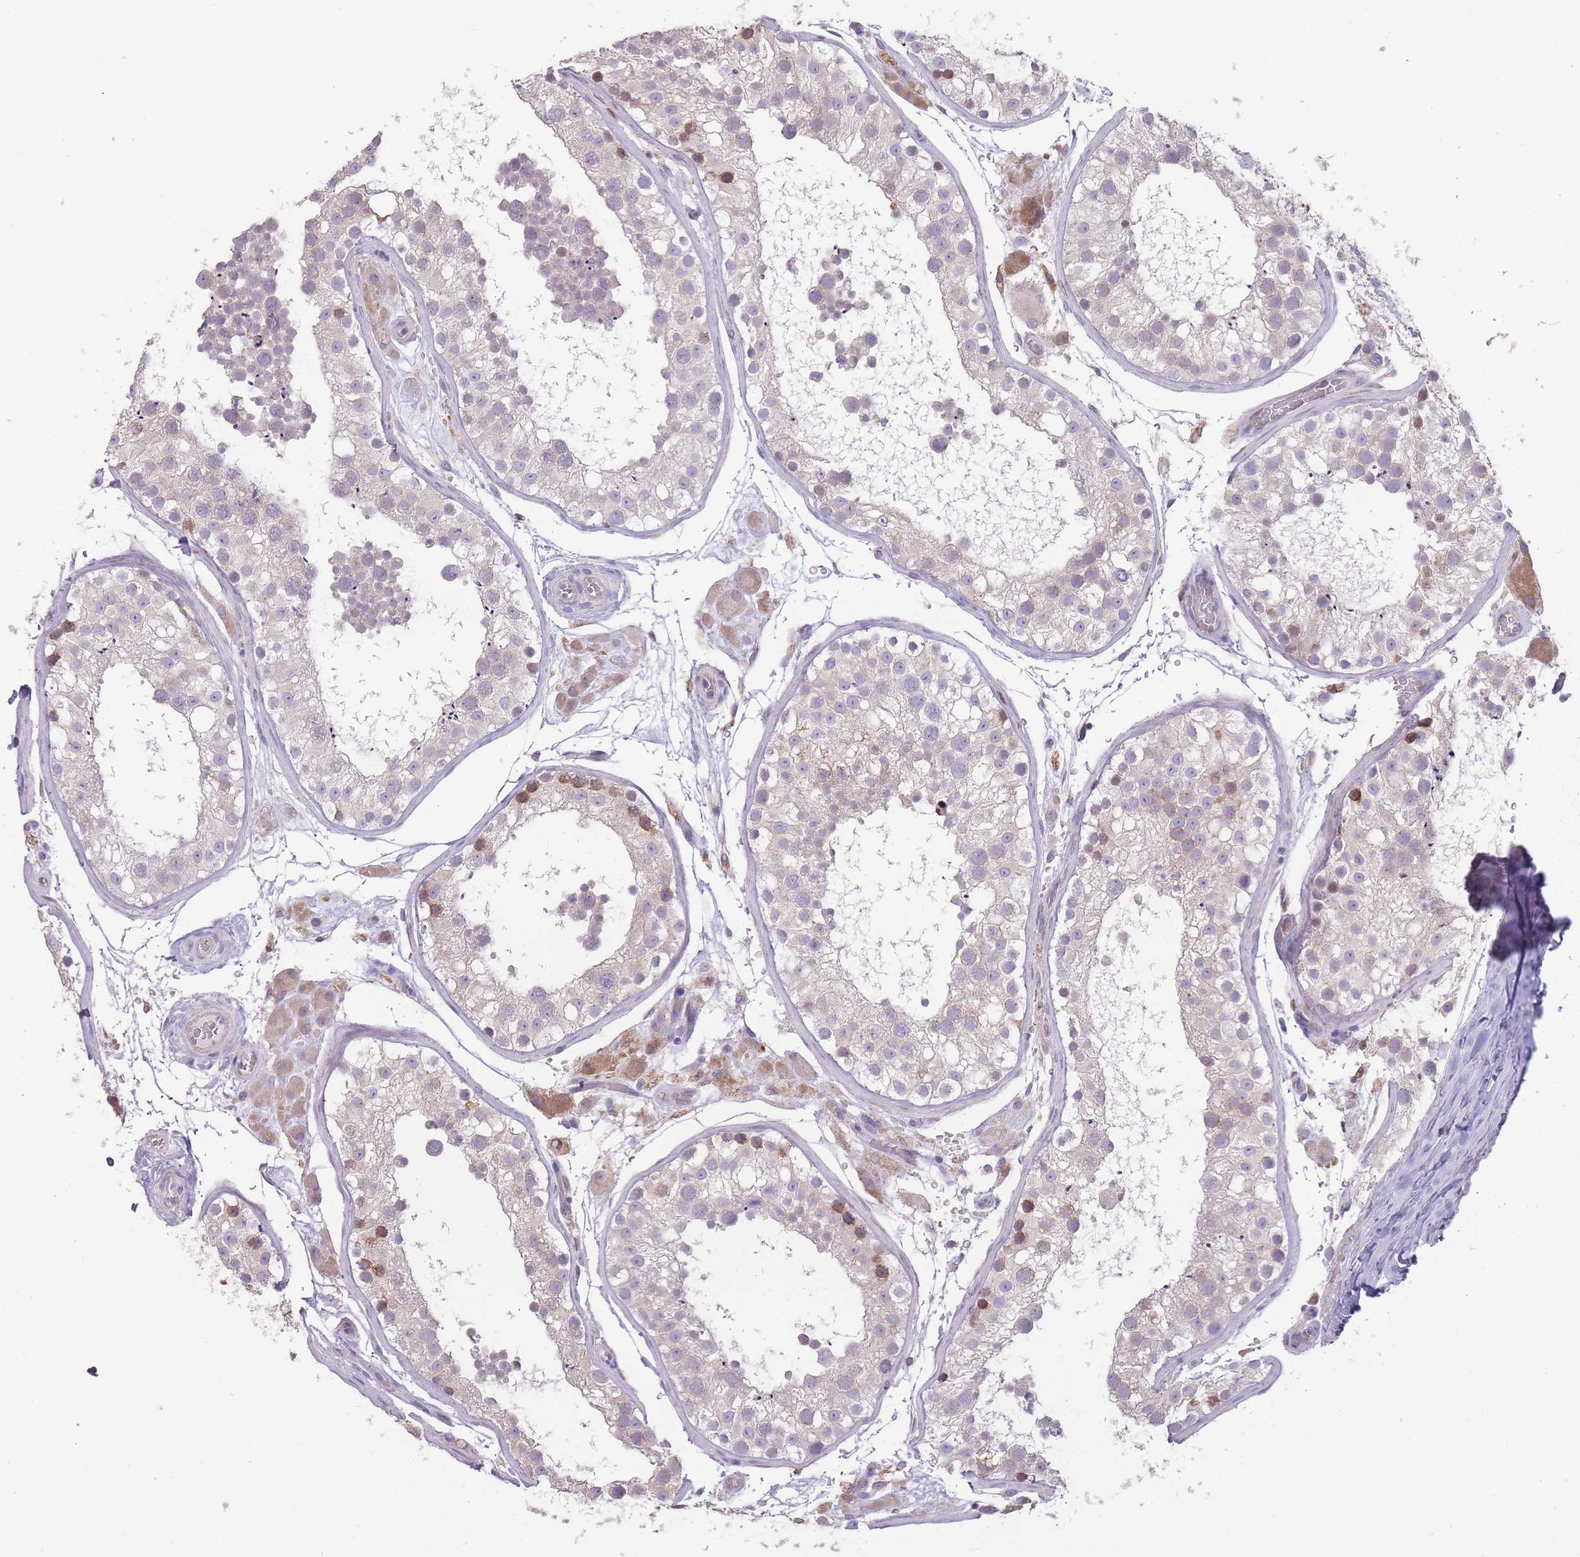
{"staining": {"intensity": "strong", "quantity": "<25%", "location": "cytoplasmic/membranous"}, "tissue": "testis", "cell_type": "Cells in seminiferous ducts", "image_type": "normal", "snomed": [{"axis": "morphology", "description": "Normal tissue, NOS"}, {"axis": "topography", "description": "Testis"}], "caption": "Immunohistochemical staining of benign human testis displays strong cytoplasmic/membranous protein positivity in about <25% of cells in seminiferous ducts.", "gene": "TRAPPC5", "patient": {"sex": "male", "age": 26}}